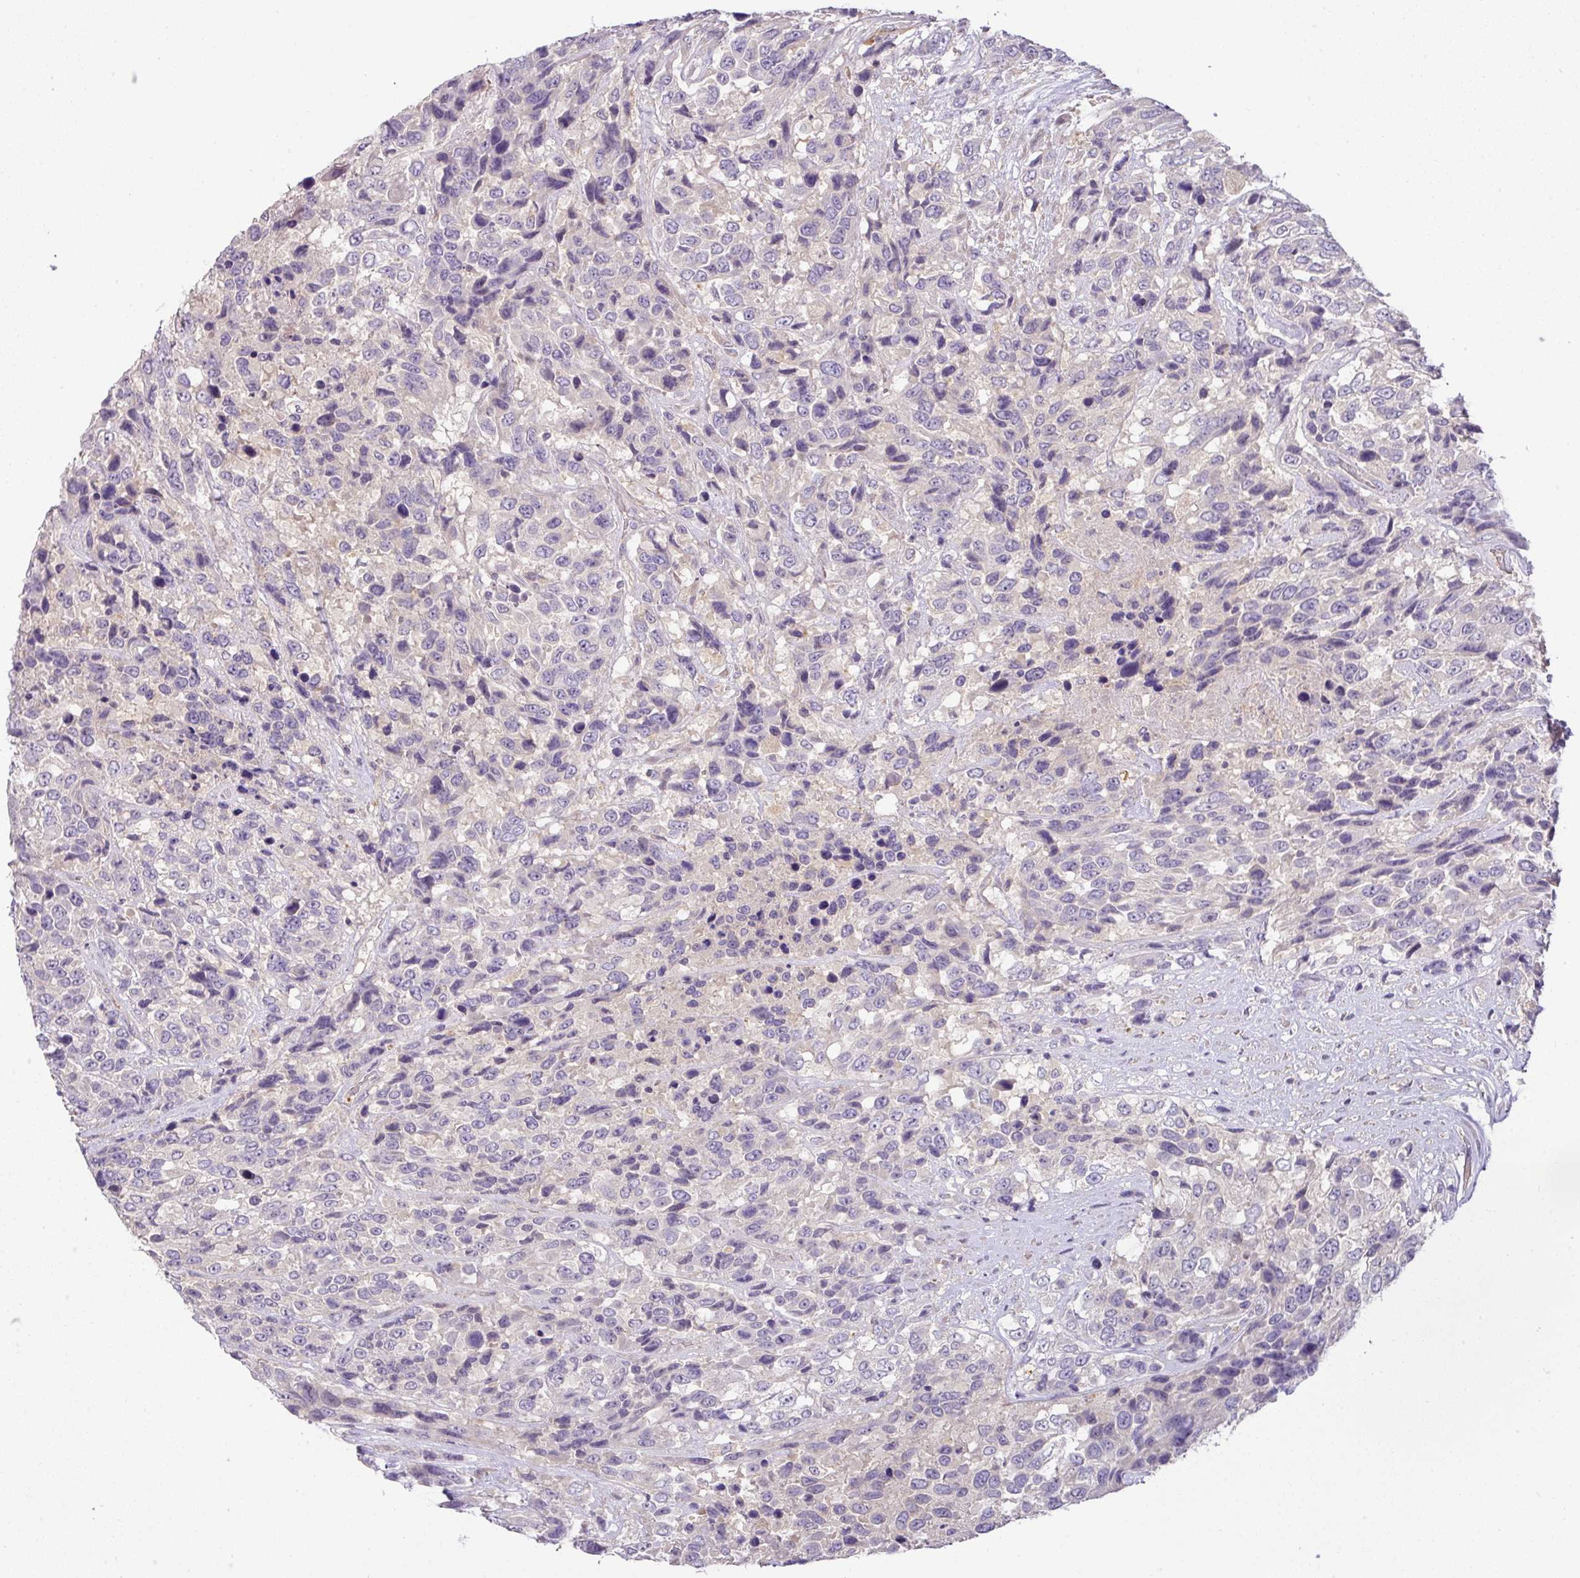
{"staining": {"intensity": "negative", "quantity": "none", "location": "none"}, "tissue": "urothelial cancer", "cell_type": "Tumor cells", "image_type": "cancer", "snomed": [{"axis": "morphology", "description": "Urothelial carcinoma, High grade"}, {"axis": "topography", "description": "Urinary bladder"}], "caption": "Urothelial carcinoma (high-grade) was stained to show a protein in brown. There is no significant expression in tumor cells.", "gene": "HOXC13", "patient": {"sex": "female", "age": 70}}